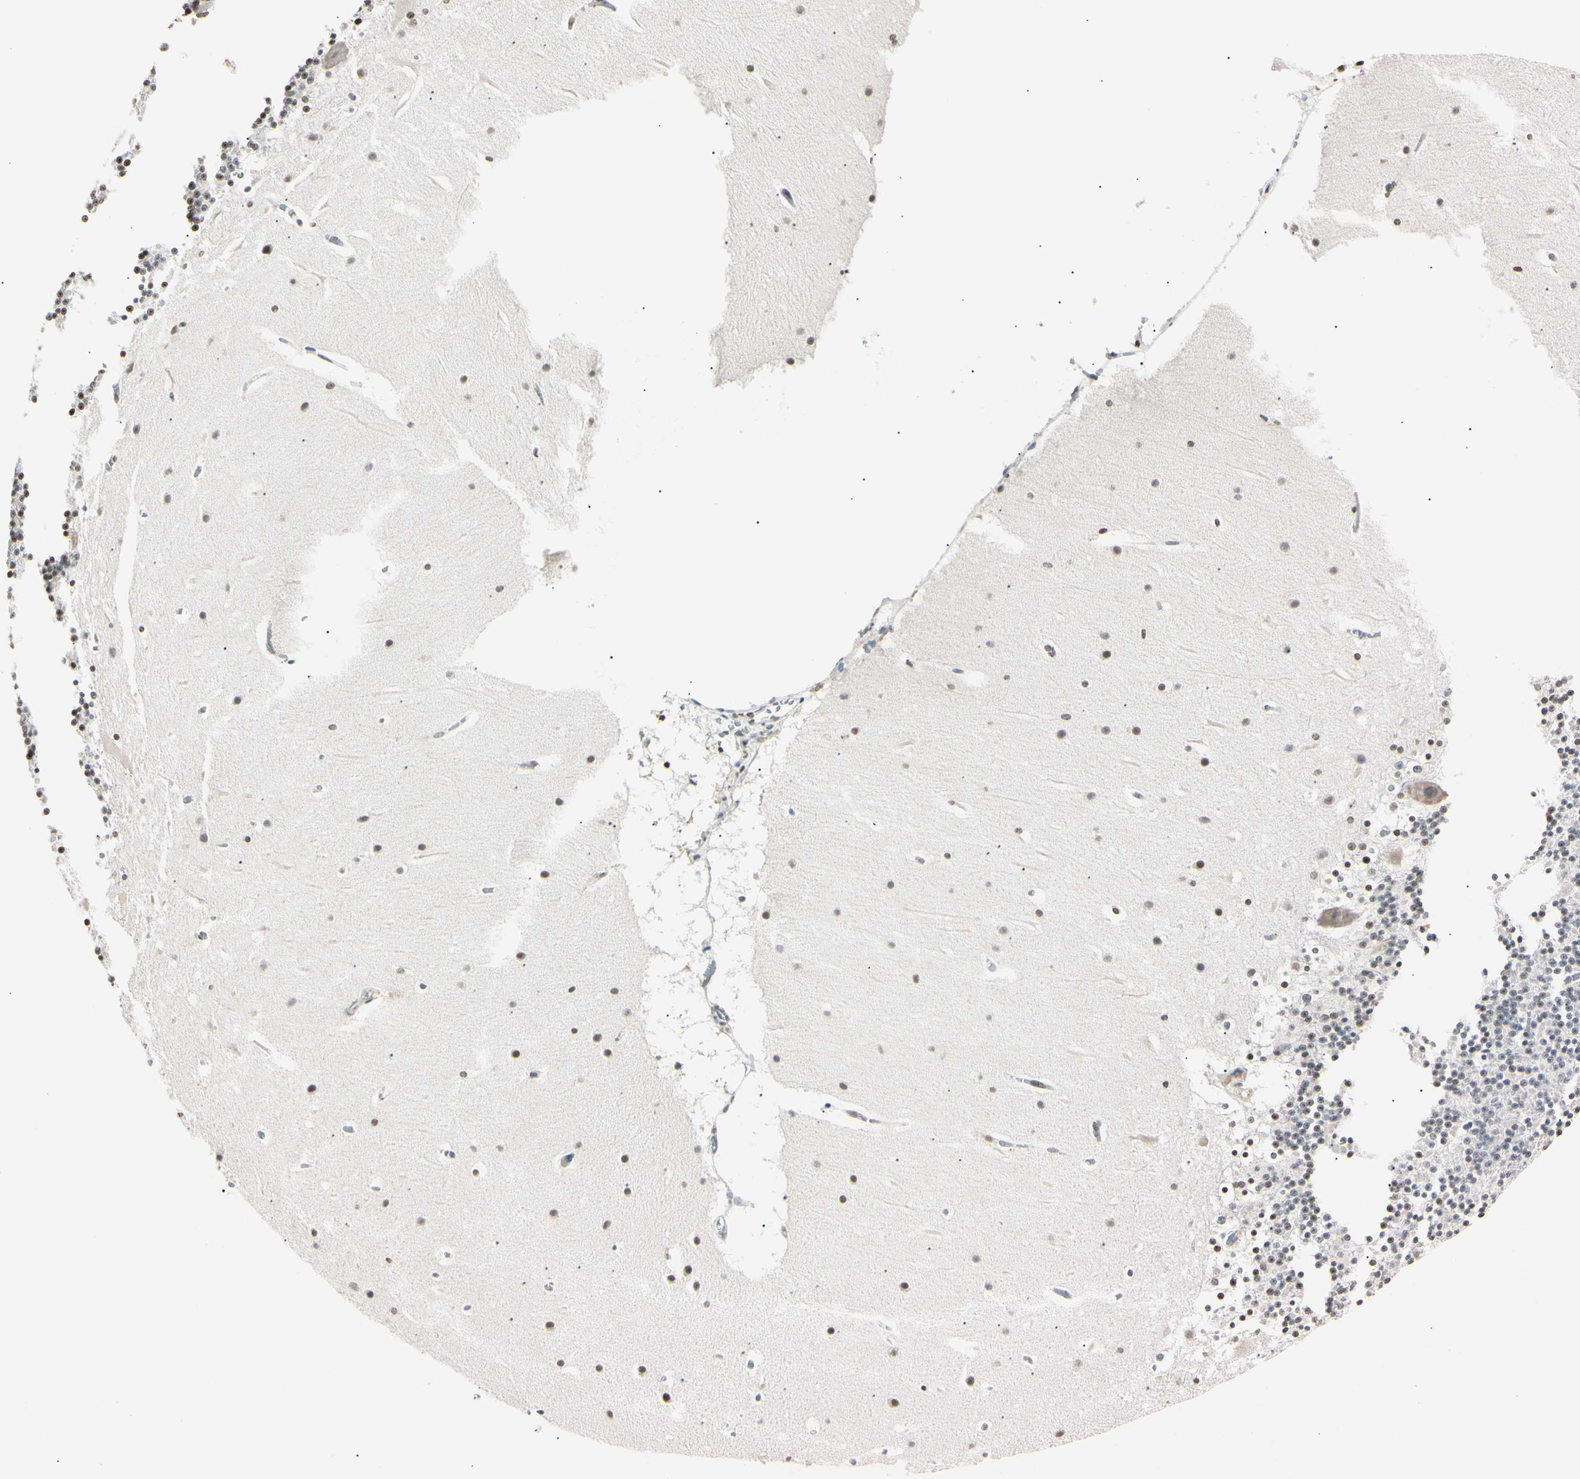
{"staining": {"intensity": "weak", "quantity": "<25%", "location": "nuclear"}, "tissue": "cerebellum", "cell_type": "Cells in granular layer", "image_type": "normal", "snomed": [{"axis": "morphology", "description": "Normal tissue, NOS"}, {"axis": "topography", "description": "Cerebellum"}], "caption": "This is an immunohistochemistry (IHC) image of normal cerebellum. There is no expression in cells in granular layer.", "gene": "CDC45", "patient": {"sex": "male", "age": 45}}